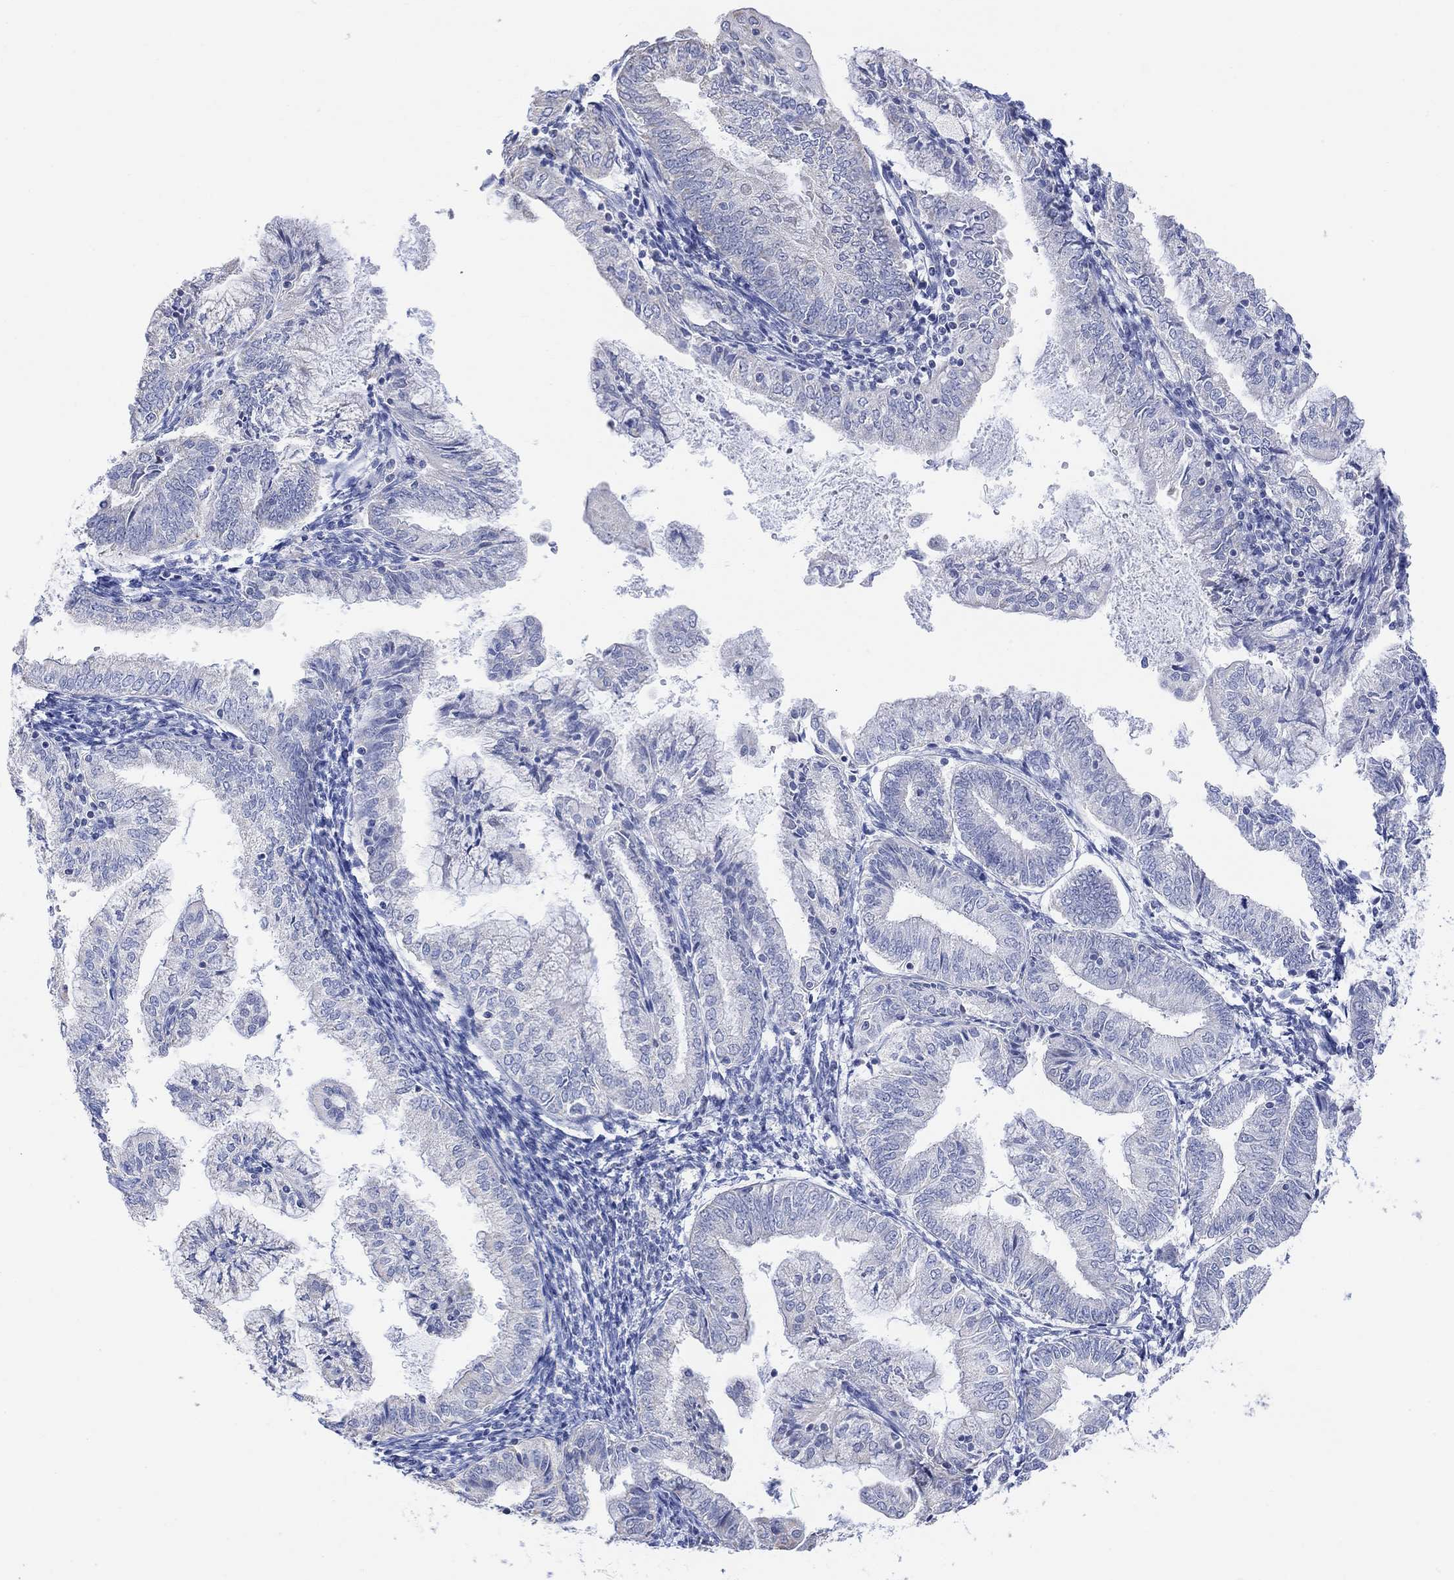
{"staining": {"intensity": "negative", "quantity": "none", "location": "none"}, "tissue": "endometrial cancer", "cell_type": "Tumor cells", "image_type": "cancer", "snomed": [{"axis": "morphology", "description": "Adenocarcinoma, NOS"}, {"axis": "topography", "description": "Endometrium"}], "caption": "An IHC image of adenocarcinoma (endometrial) is shown. There is no staining in tumor cells of adenocarcinoma (endometrial). Brightfield microscopy of IHC stained with DAB (3,3'-diaminobenzidine) (brown) and hematoxylin (blue), captured at high magnification.", "gene": "SYT12", "patient": {"sex": "female", "age": 56}}